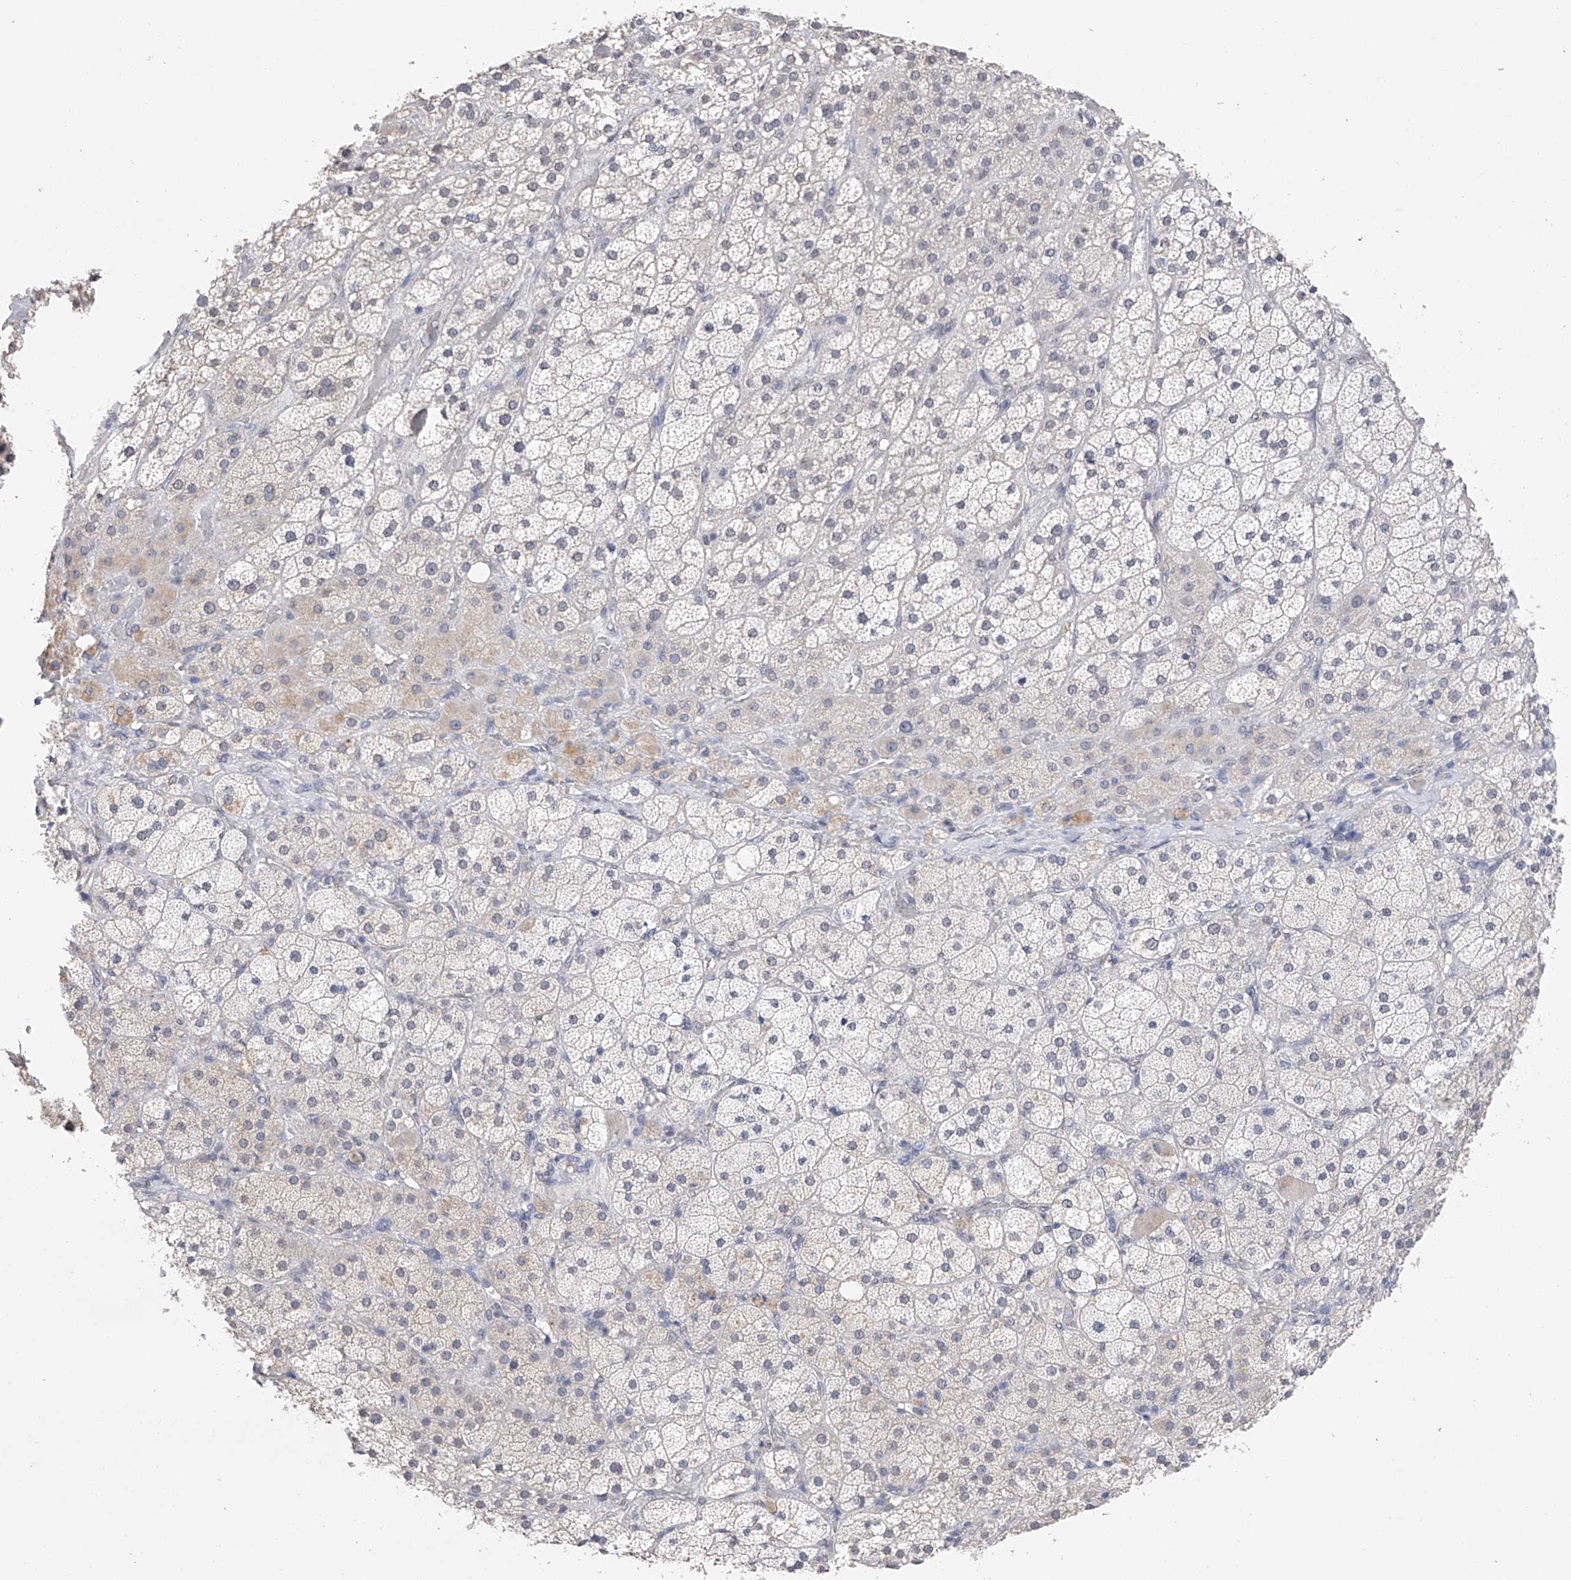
{"staining": {"intensity": "weak", "quantity": "<25%", "location": "nuclear"}, "tissue": "adrenal gland", "cell_type": "Glandular cells", "image_type": "normal", "snomed": [{"axis": "morphology", "description": "Normal tissue, NOS"}, {"axis": "topography", "description": "Adrenal gland"}], "caption": "The micrograph displays no staining of glandular cells in normal adrenal gland.", "gene": "DMAP1", "patient": {"sex": "male", "age": 57}}